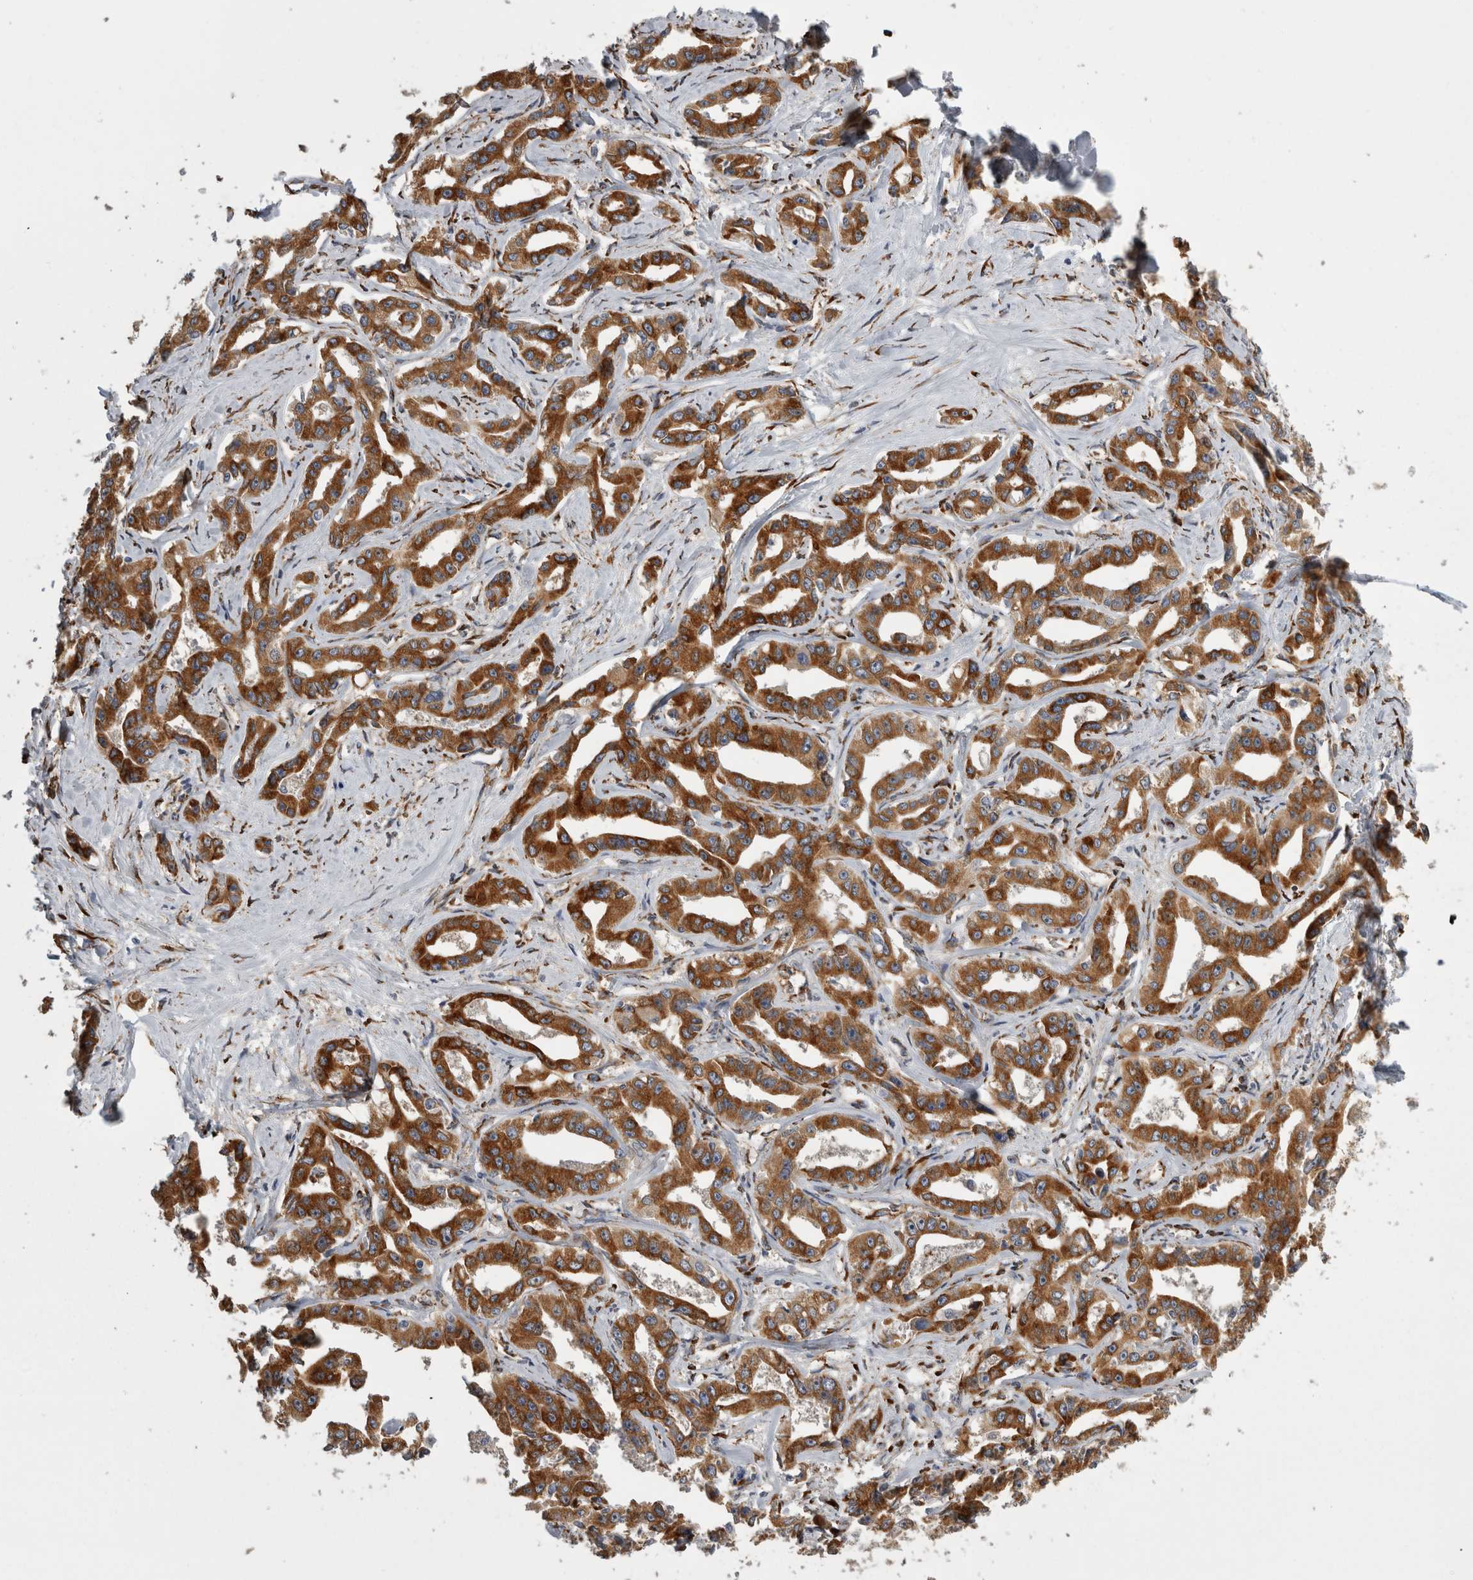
{"staining": {"intensity": "strong", "quantity": ">75%", "location": "cytoplasmic/membranous"}, "tissue": "liver cancer", "cell_type": "Tumor cells", "image_type": "cancer", "snomed": [{"axis": "morphology", "description": "Cholangiocarcinoma"}, {"axis": "topography", "description": "Liver"}], "caption": "Tumor cells demonstrate strong cytoplasmic/membranous staining in approximately >75% of cells in liver cancer (cholangiocarcinoma).", "gene": "FHIP2B", "patient": {"sex": "male", "age": 59}}